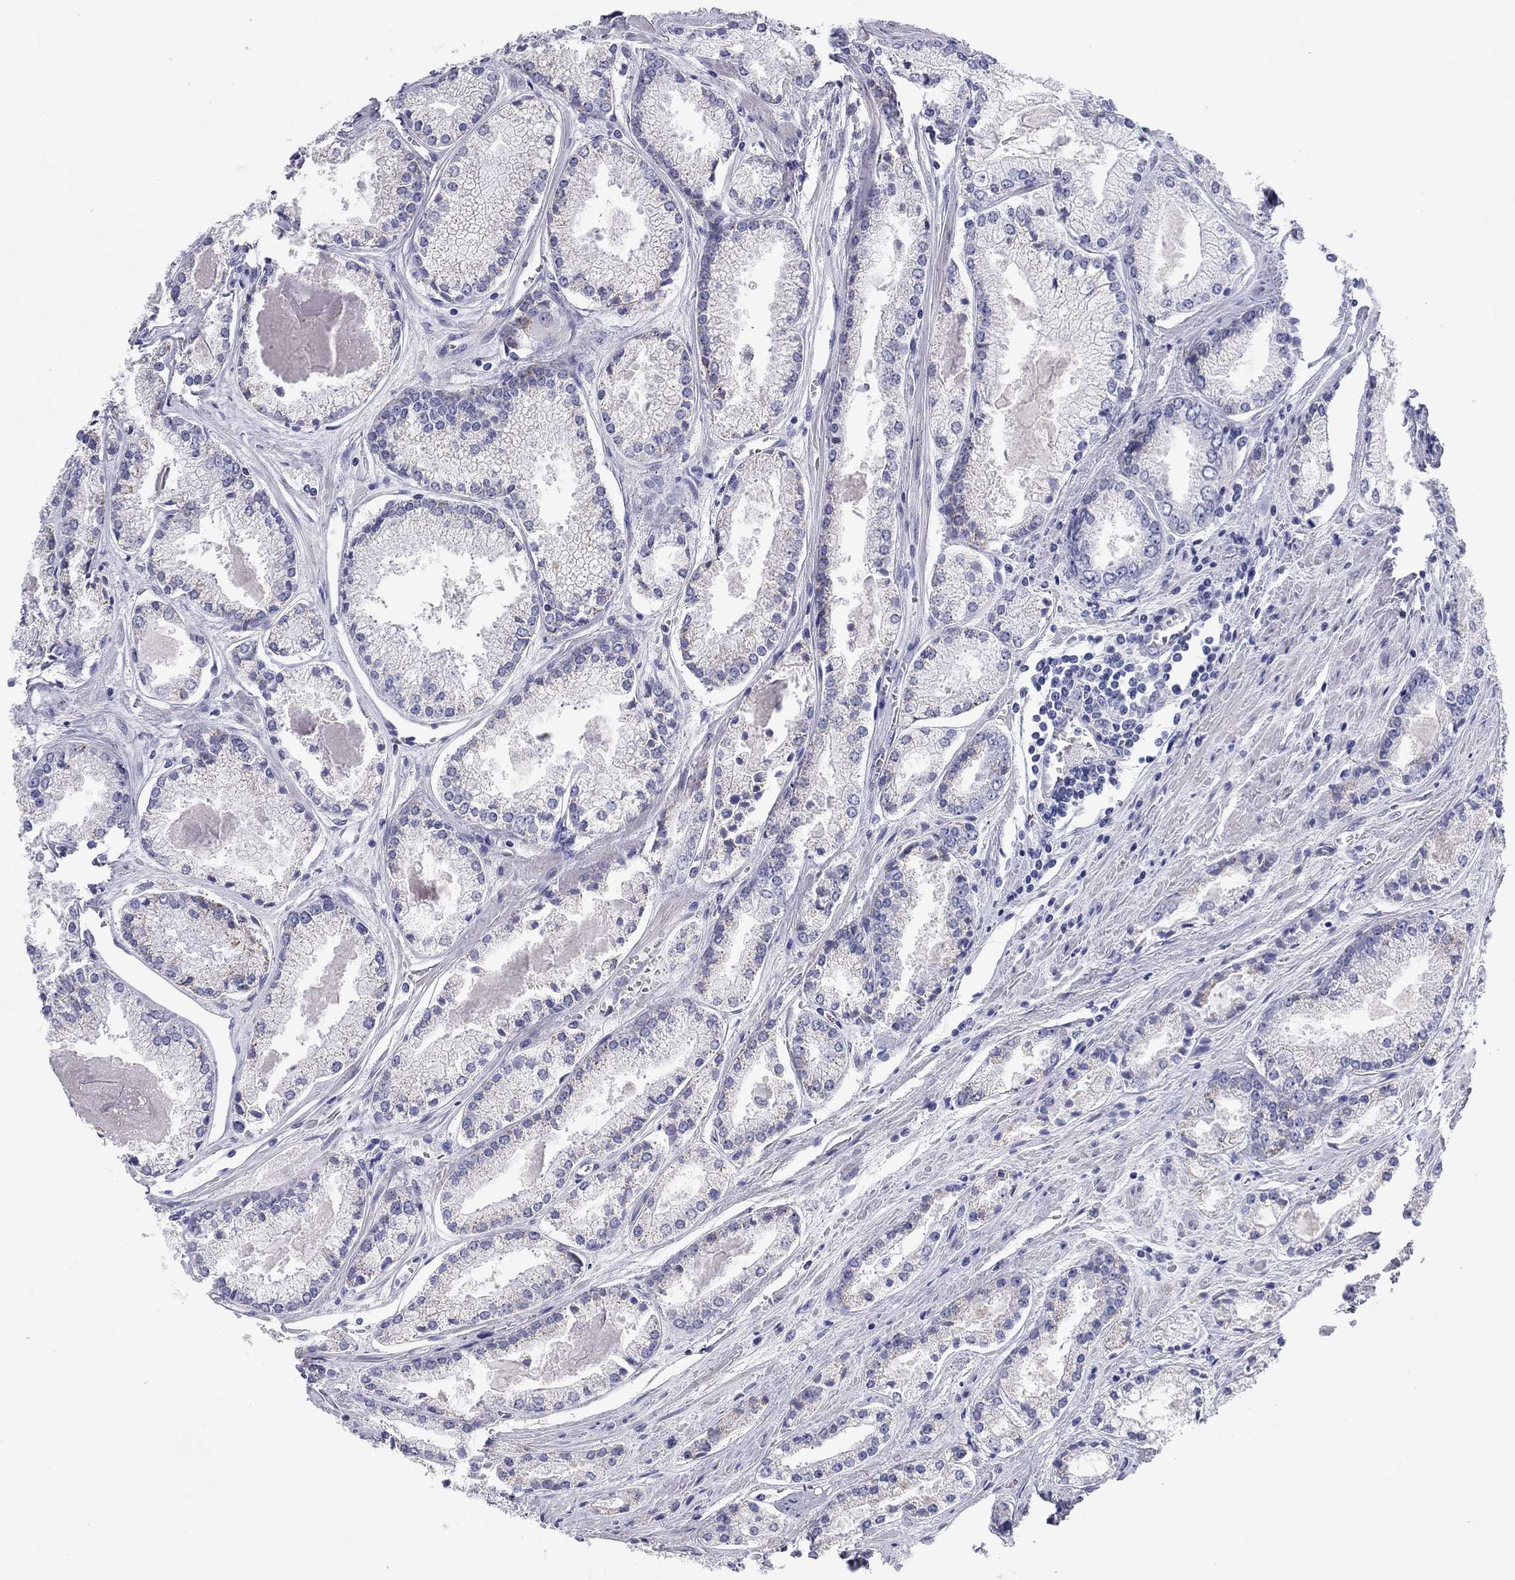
{"staining": {"intensity": "negative", "quantity": "none", "location": "none"}, "tissue": "prostate cancer", "cell_type": "Tumor cells", "image_type": "cancer", "snomed": [{"axis": "morphology", "description": "Adenocarcinoma, NOS"}, {"axis": "topography", "description": "Prostate"}], "caption": "Tumor cells are negative for brown protein staining in prostate cancer. The staining was performed using DAB (3,3'-diaminobenzidine) to visualize the protein expression in brown, while the nuclei were stained in blue with hematoxylin (Magnification: 20x).", "gene": "CHI3L2", "patient": {"sex": "male", "age": 72}}